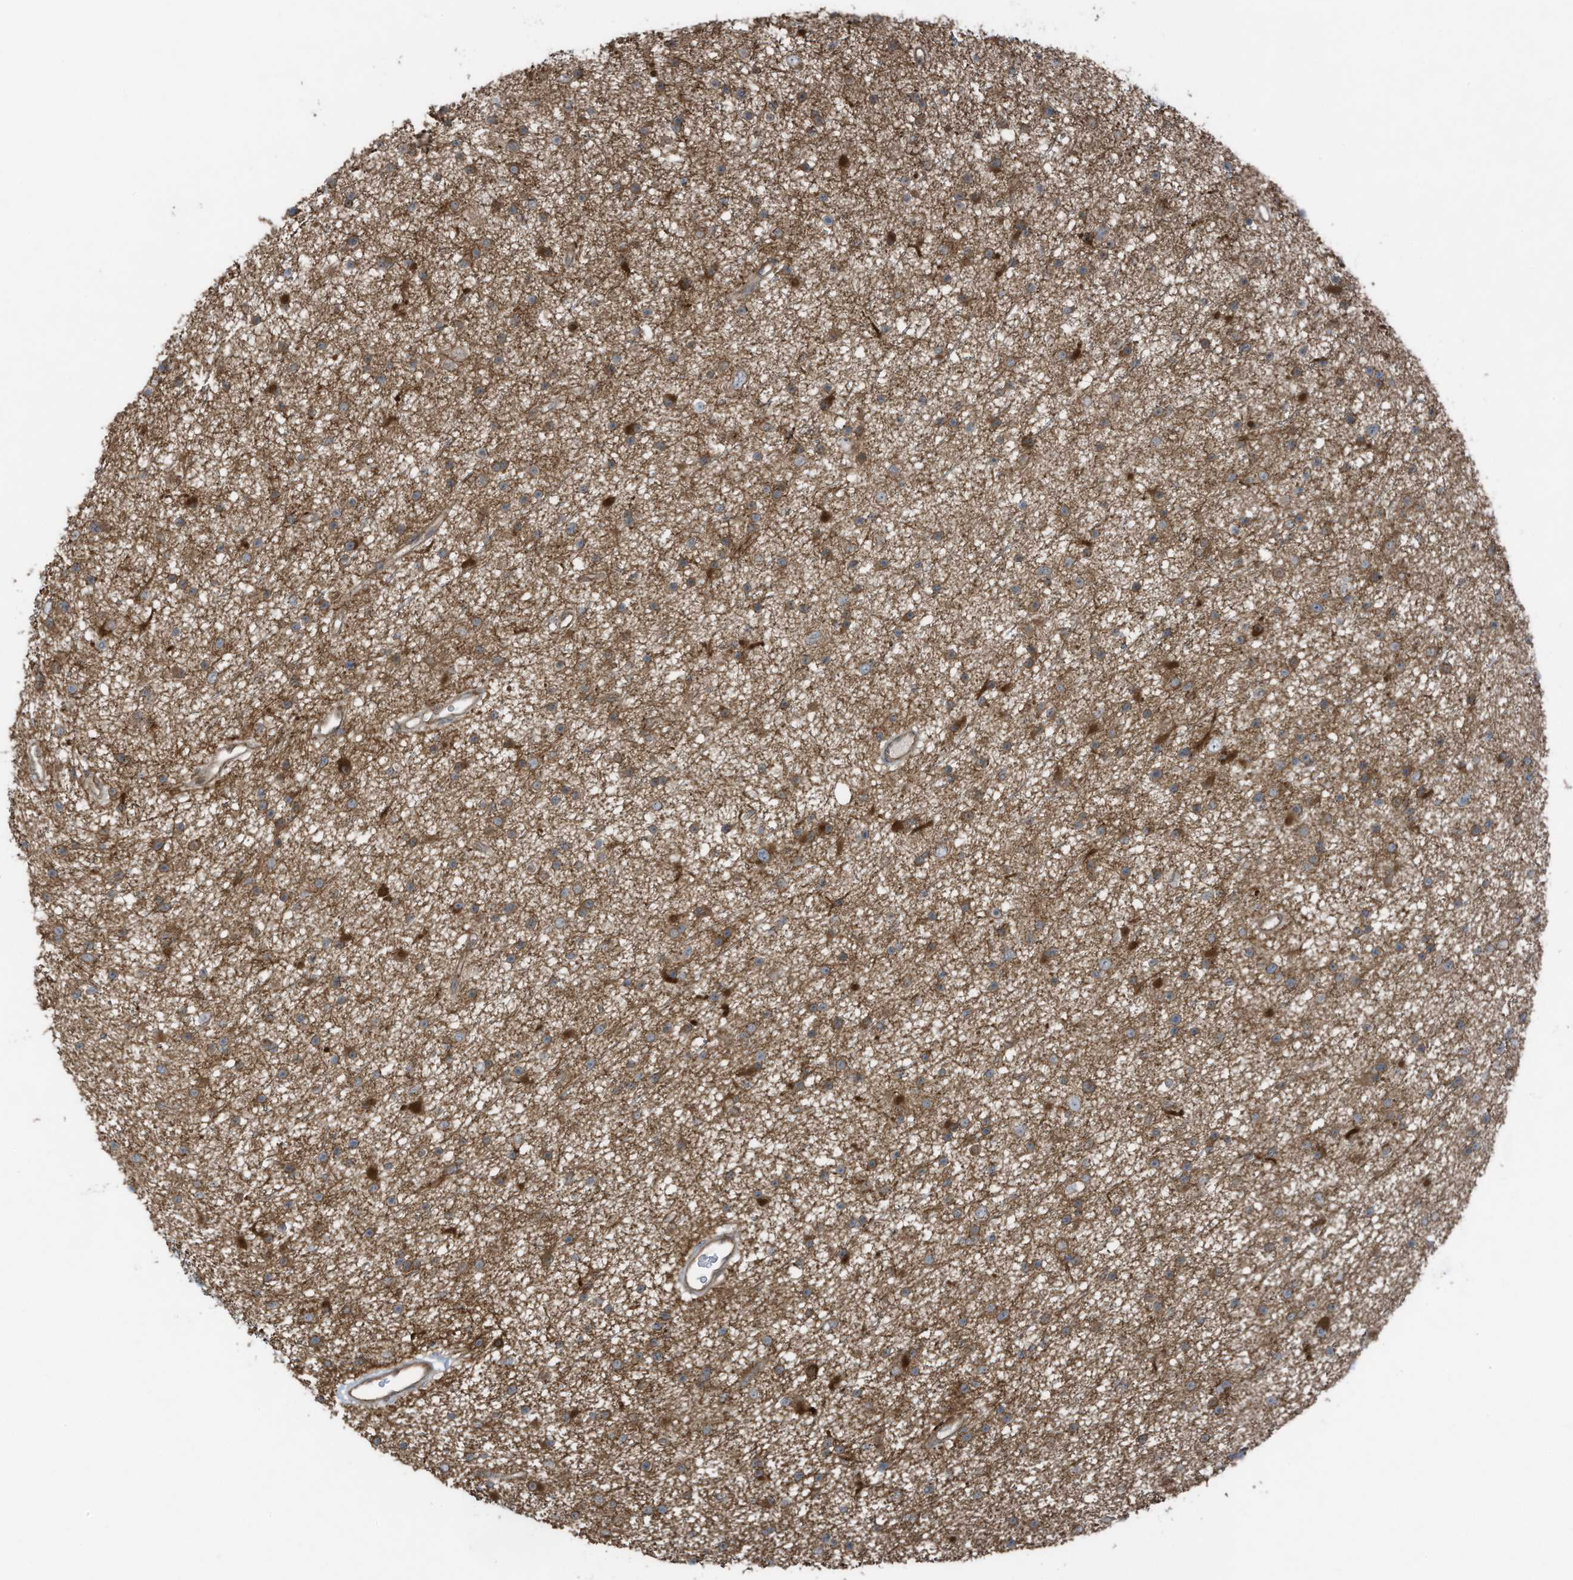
{"staining": {"intensity": "moderate", "quantity": "25%-75%", "location": "cytoplasmic/membranous"}, "tissue": "glioma", "cell_type": "Tumor cells", "image_type": "cancer", "snomed": [{"axis": "morphology", "description": "Glioma, malignant, Low grade"}, {"axis": "topography", "description": "Cerebral cortex"}], "caption": "IHC photomicrograph of human glioma stained for a protein (brown), which reveals medium levels of moderate cytoplasmic/membranous expression in about 25%-75% of tumor cells.", "gene": "TXNDC9", "patient": {"sex": "female", "age": 39}}